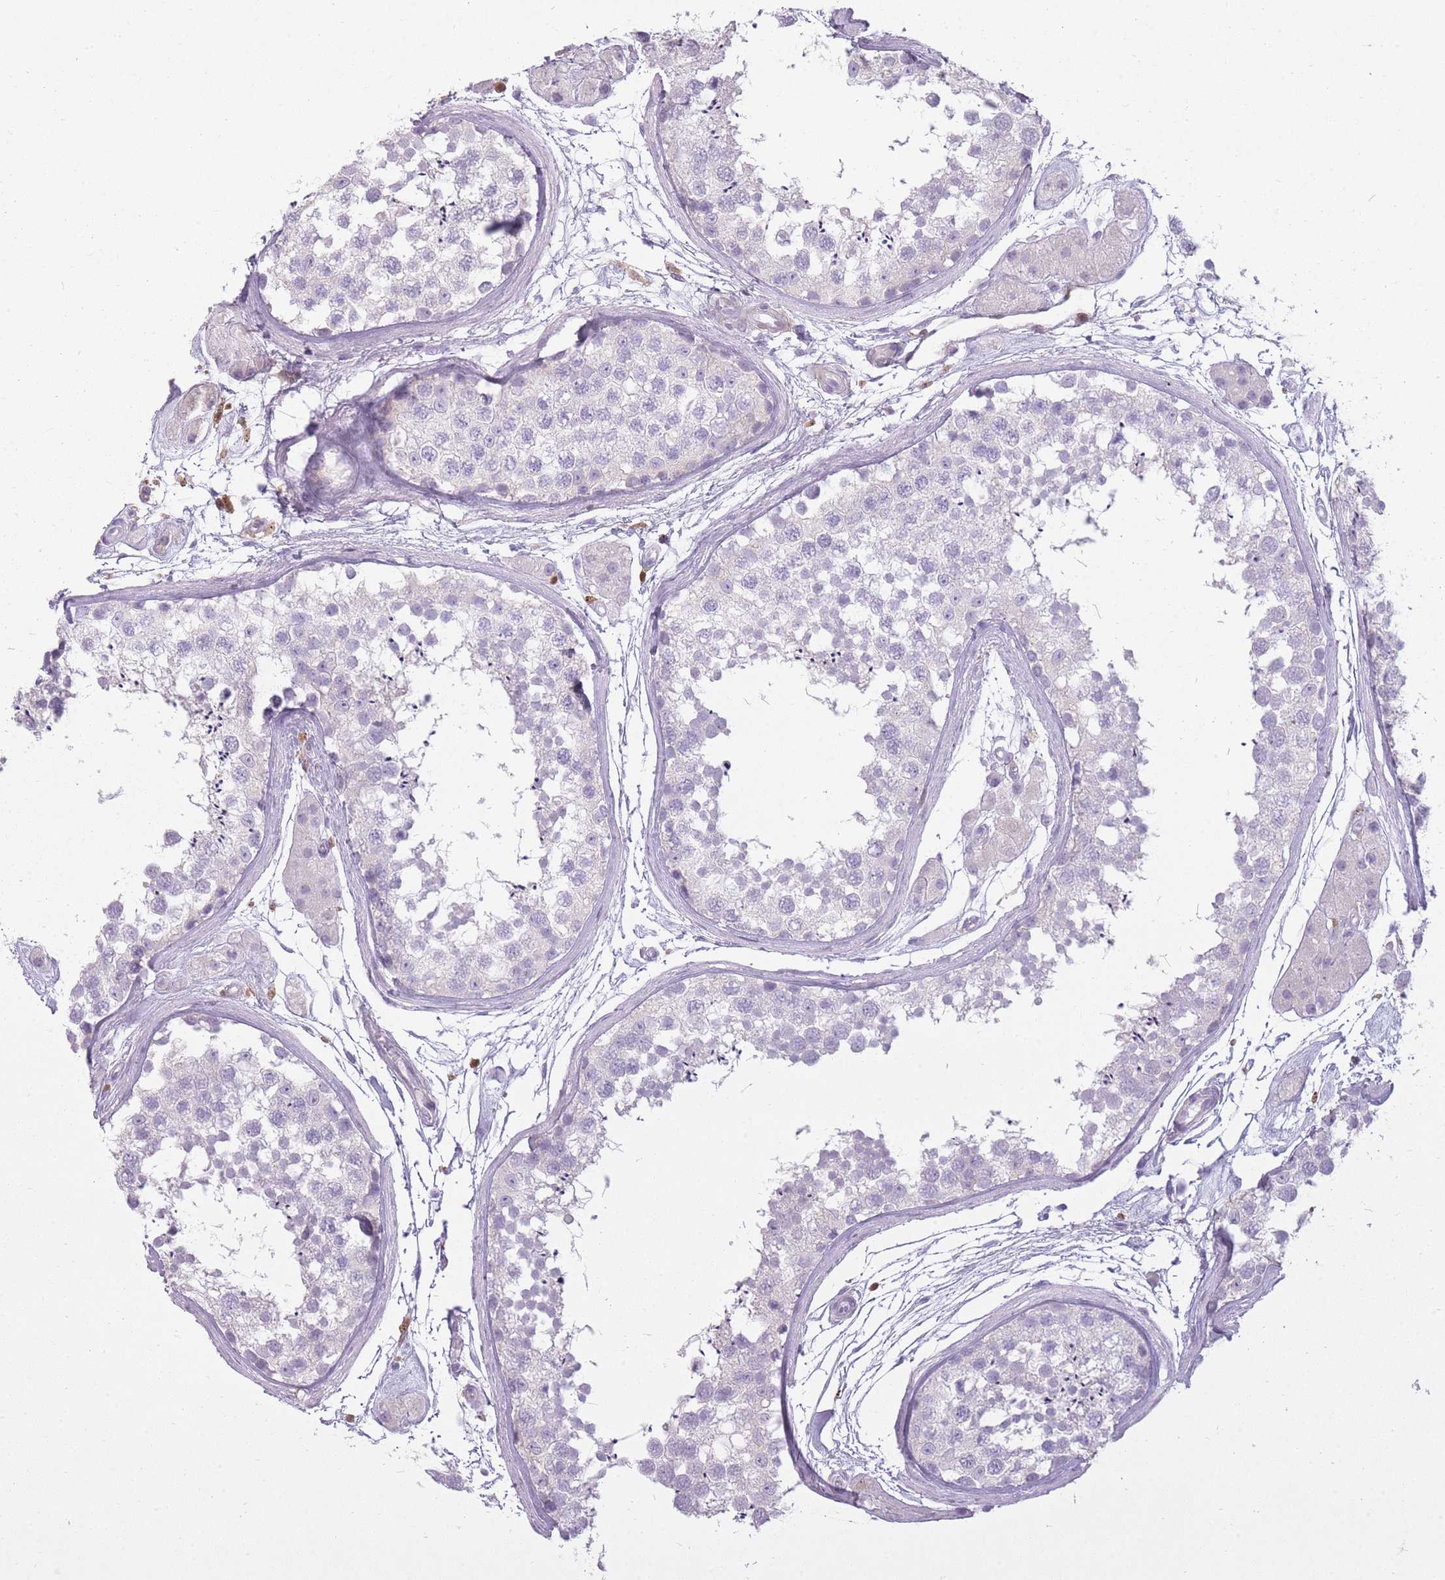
{"staining": {"intensity": "negative", "quantity": "none", "location": "none"}, "tissue": "testis", "cell_type": "Cells in seminiferous ducts", "image_type": "normal", "snomed": [{"axis": "morphology", "description": "Normal tissue, NOS"}, {"axis": "topography", "description": "Testis"}], "caption": "Testis stained for a protein using IHC exhibits no positivity cells in seminiferous ducts.", "gene": "LGALS9B", "patient": {"sex": "male", "age": 56}}